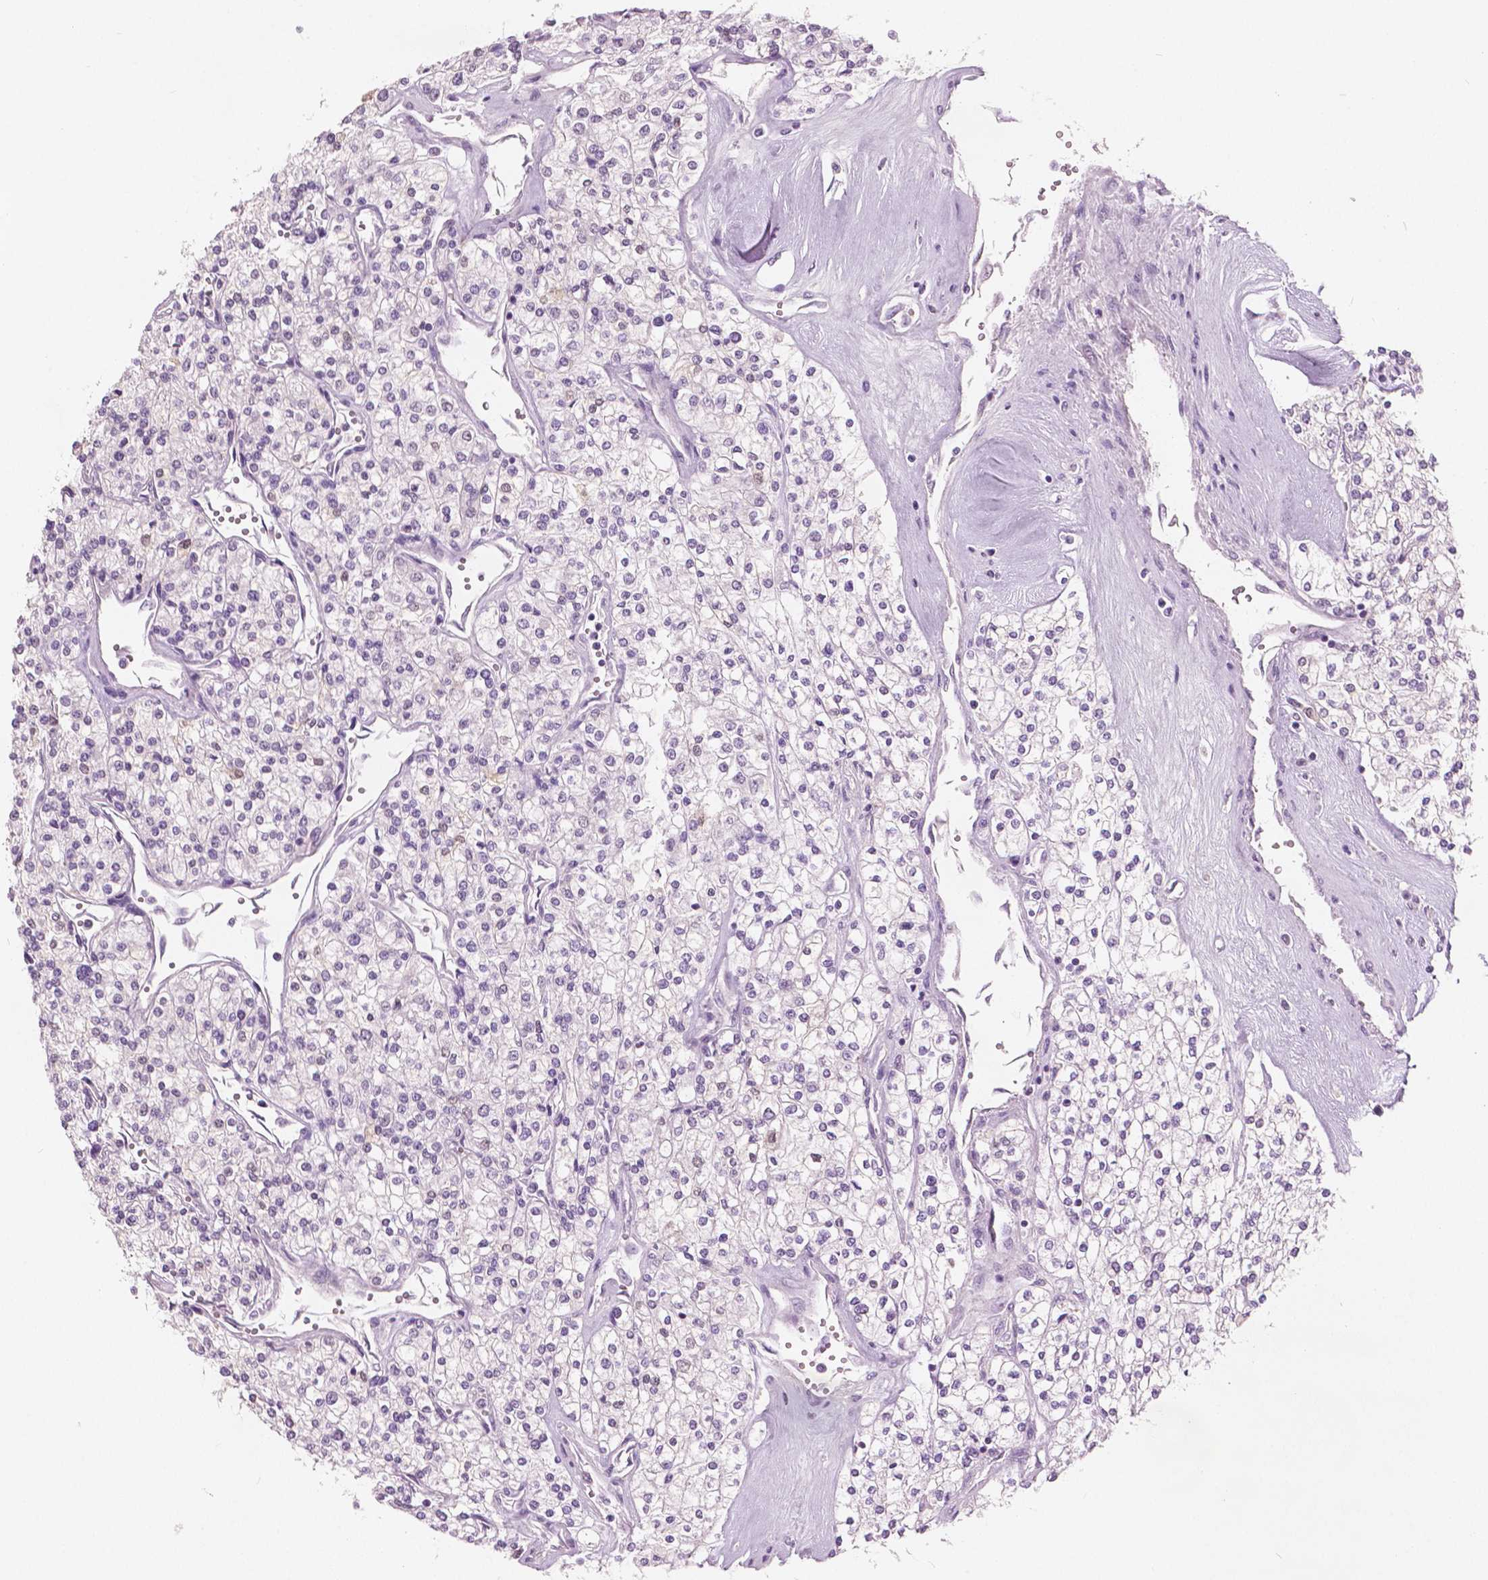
{"staining": {"intensity": "negative", "quantity": "none", "location": "none"}, "tissue": "renal cancer", "cell_type": "Tumor cells", "image_type": "cancer", "snomed": [{"axis": "morphology", "description": "Adenocarcinoma, NOS"}, {"axis": "topography", "description": "Kidney"}], "caption": "There is no significant positivity in tumor cells of renal adenocarcinoma. (DAB (3,3'-diaminobenzidine) immunohistochemistry visualized using brightfield microscopy, high magnification).", "gene": "GALM", "patient": {"sex": "male", "age": 80}}